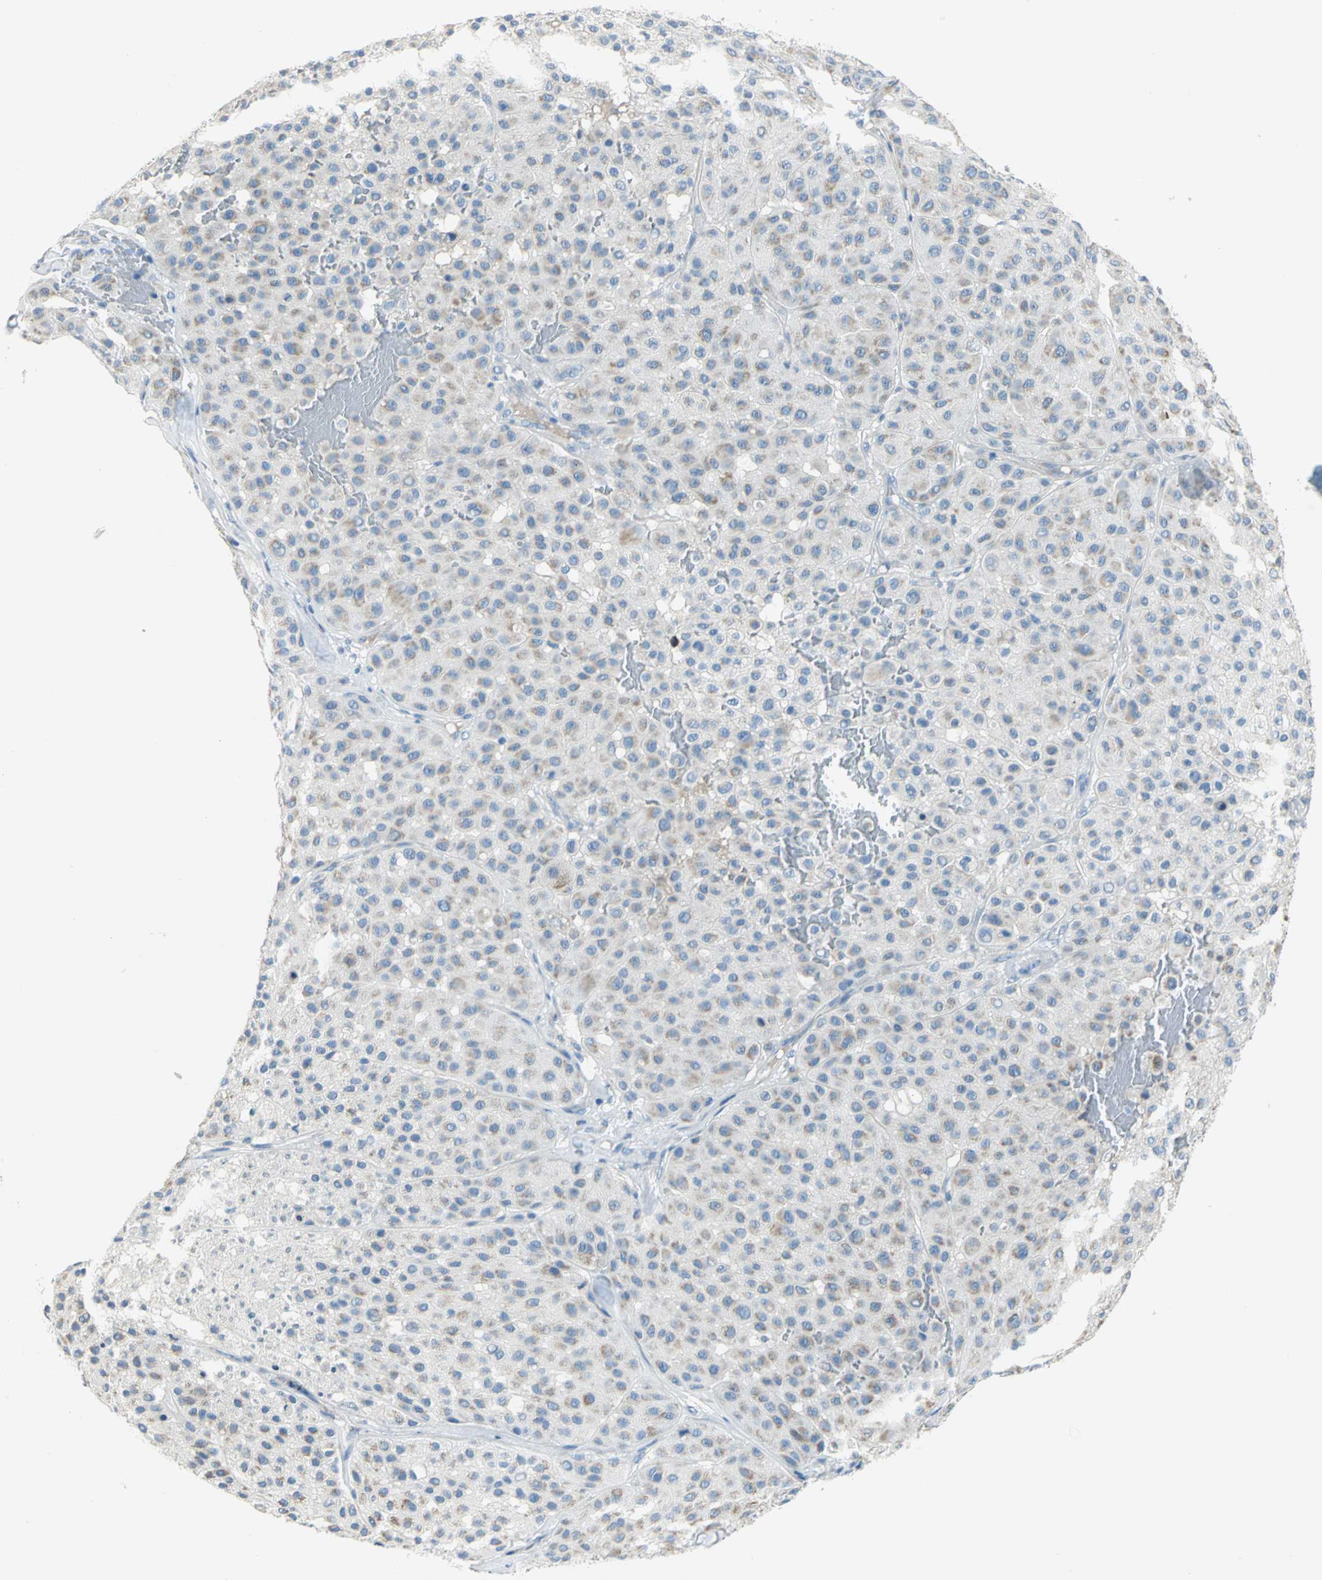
{"staining": {"intensity": "weak", "quantity": ">75%", "location": "cytoplasmic/membranous"}, "tissue": "melanoma", "cell_type": "Tumor cells", "image_type": "cancer", "snomed": [{"axis": "morphology", "description": "Normal tissue, NOS"}, {"axis": "morphology", "description": "Malignant melanoma, Metastatic site"}, {"axis": "topography", "description": "Skin"}], "caption": "Malignant melanoma (metastatic site) was stained to show a protein in brown. There is low levels of weak cytoplasmic/membranous expression in approximately >75% of tumor cells.", "gene": "ALOX15", "patient": {"sex": "male", "age": 41}}